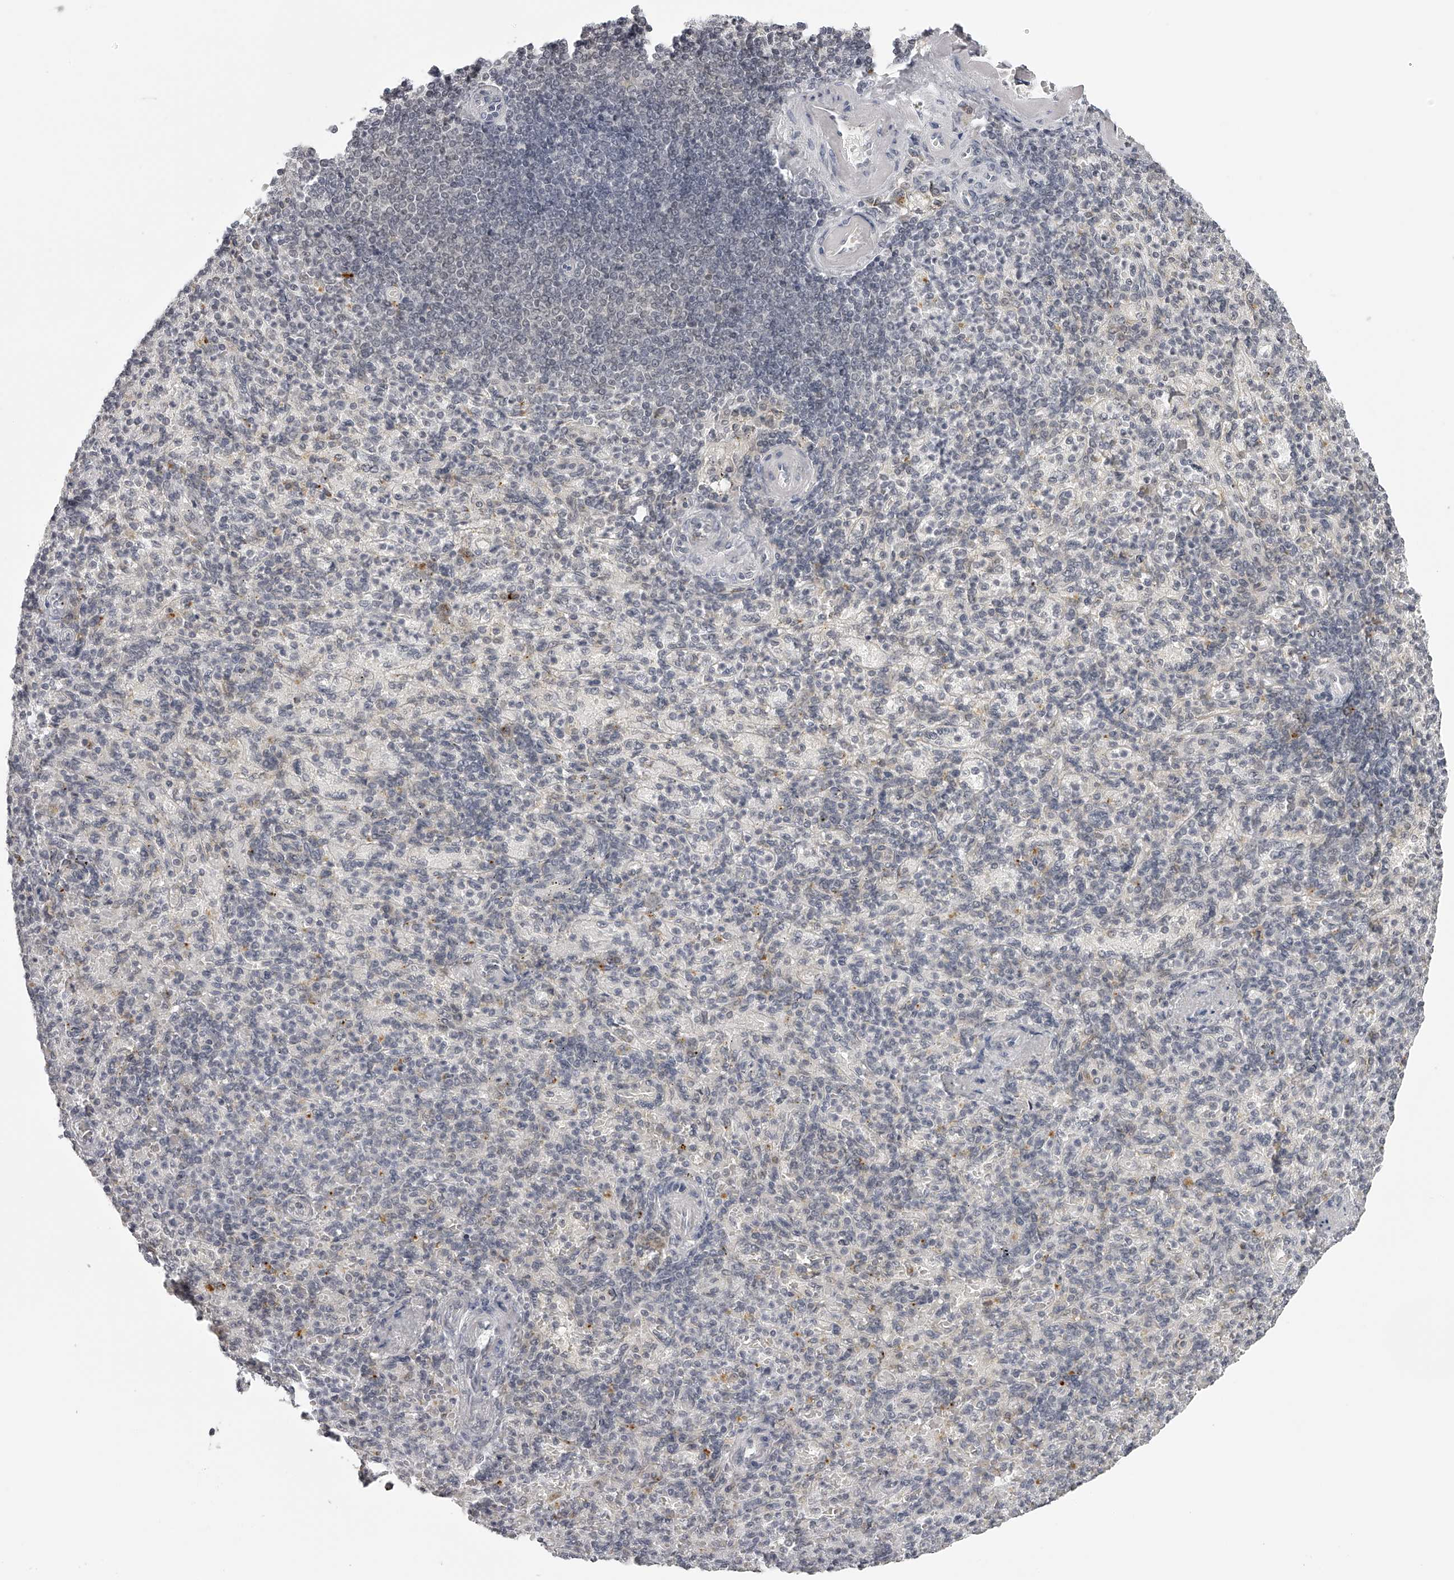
{"staining": {"intensity": "negative", "quantity": "none", "location": "none"}, "tissue": "spleen", "cell_type": "Cells in red pulp", "image_type": "normal", "snomed": [{"axis": "morphology", "description": "Normal tissue, NOS"}, {"axis": "topography", "description": "Spleen"}], "caption": "Cells in red pulp show no significant protein expression in unremarkable spleen.", "gene": "RNF220", "patient": {"sex": "female", "age": 74}}